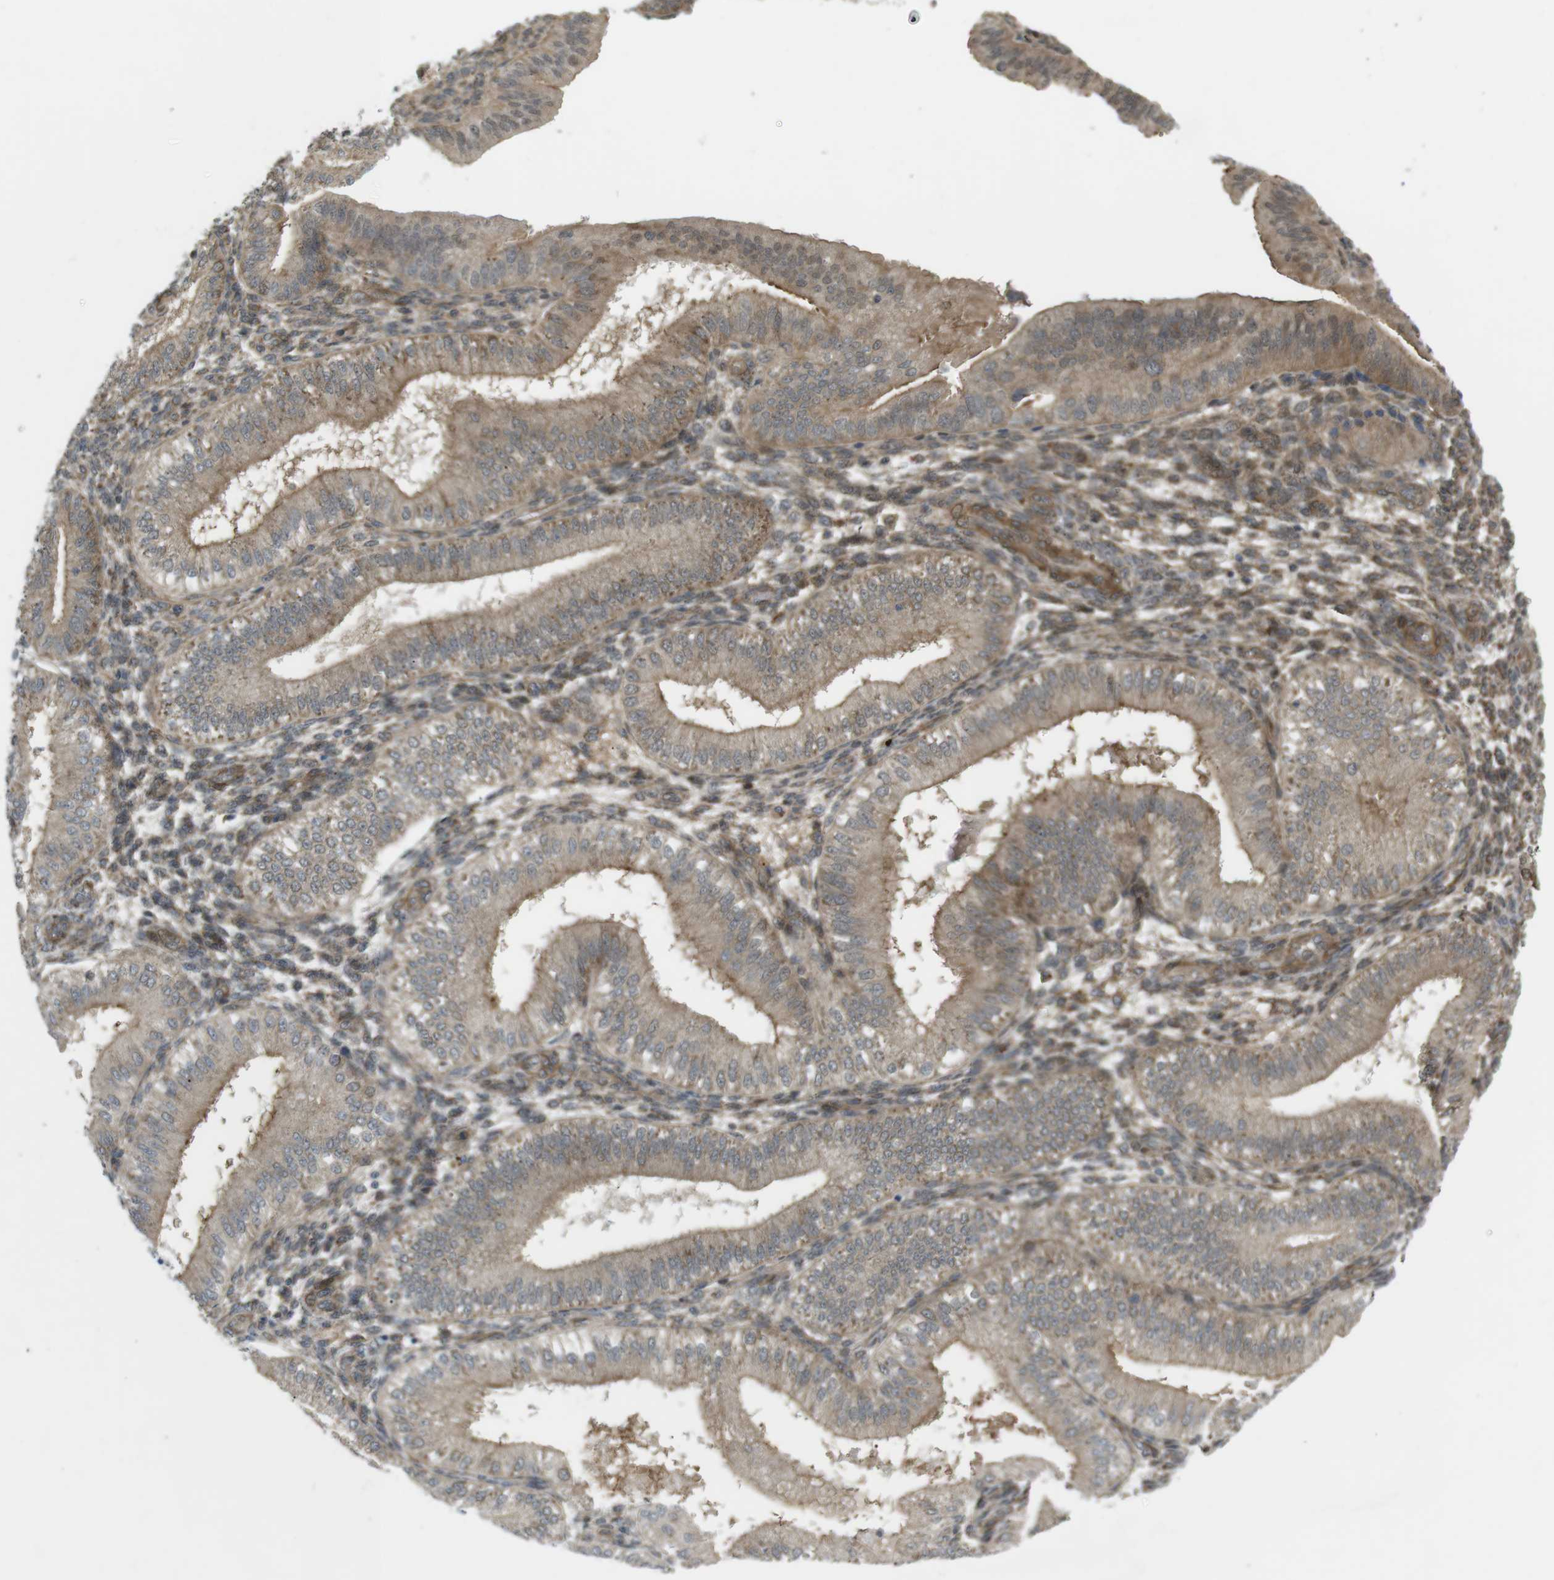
{"staining": {"intensity": "moderate", "quantity": ">75%", "location": "cytoplasmic/membranous"}, "tissue": "endometrium", "cell_type": "Cells in endometrial stroma", "image_type": "normal", "snomed": [{"axis": "morphology", "description": "Normal tissue, NOS"}, {"axis": "topography", "description": "Endometrium"}], "caption": "High-magnification brightfield microscopy of unremarkable endometrium stained with DAB (3,3'-diaminobenzidine) (brown) and counterstained with hematoxylin (blue). cells in endometrial stroma exhibit moderate cytoplasmic/membranous expression is appreciated in approximately>75% of cells.", "gene": "KANK2", "patient": {"sex": "female", "age": 39}}